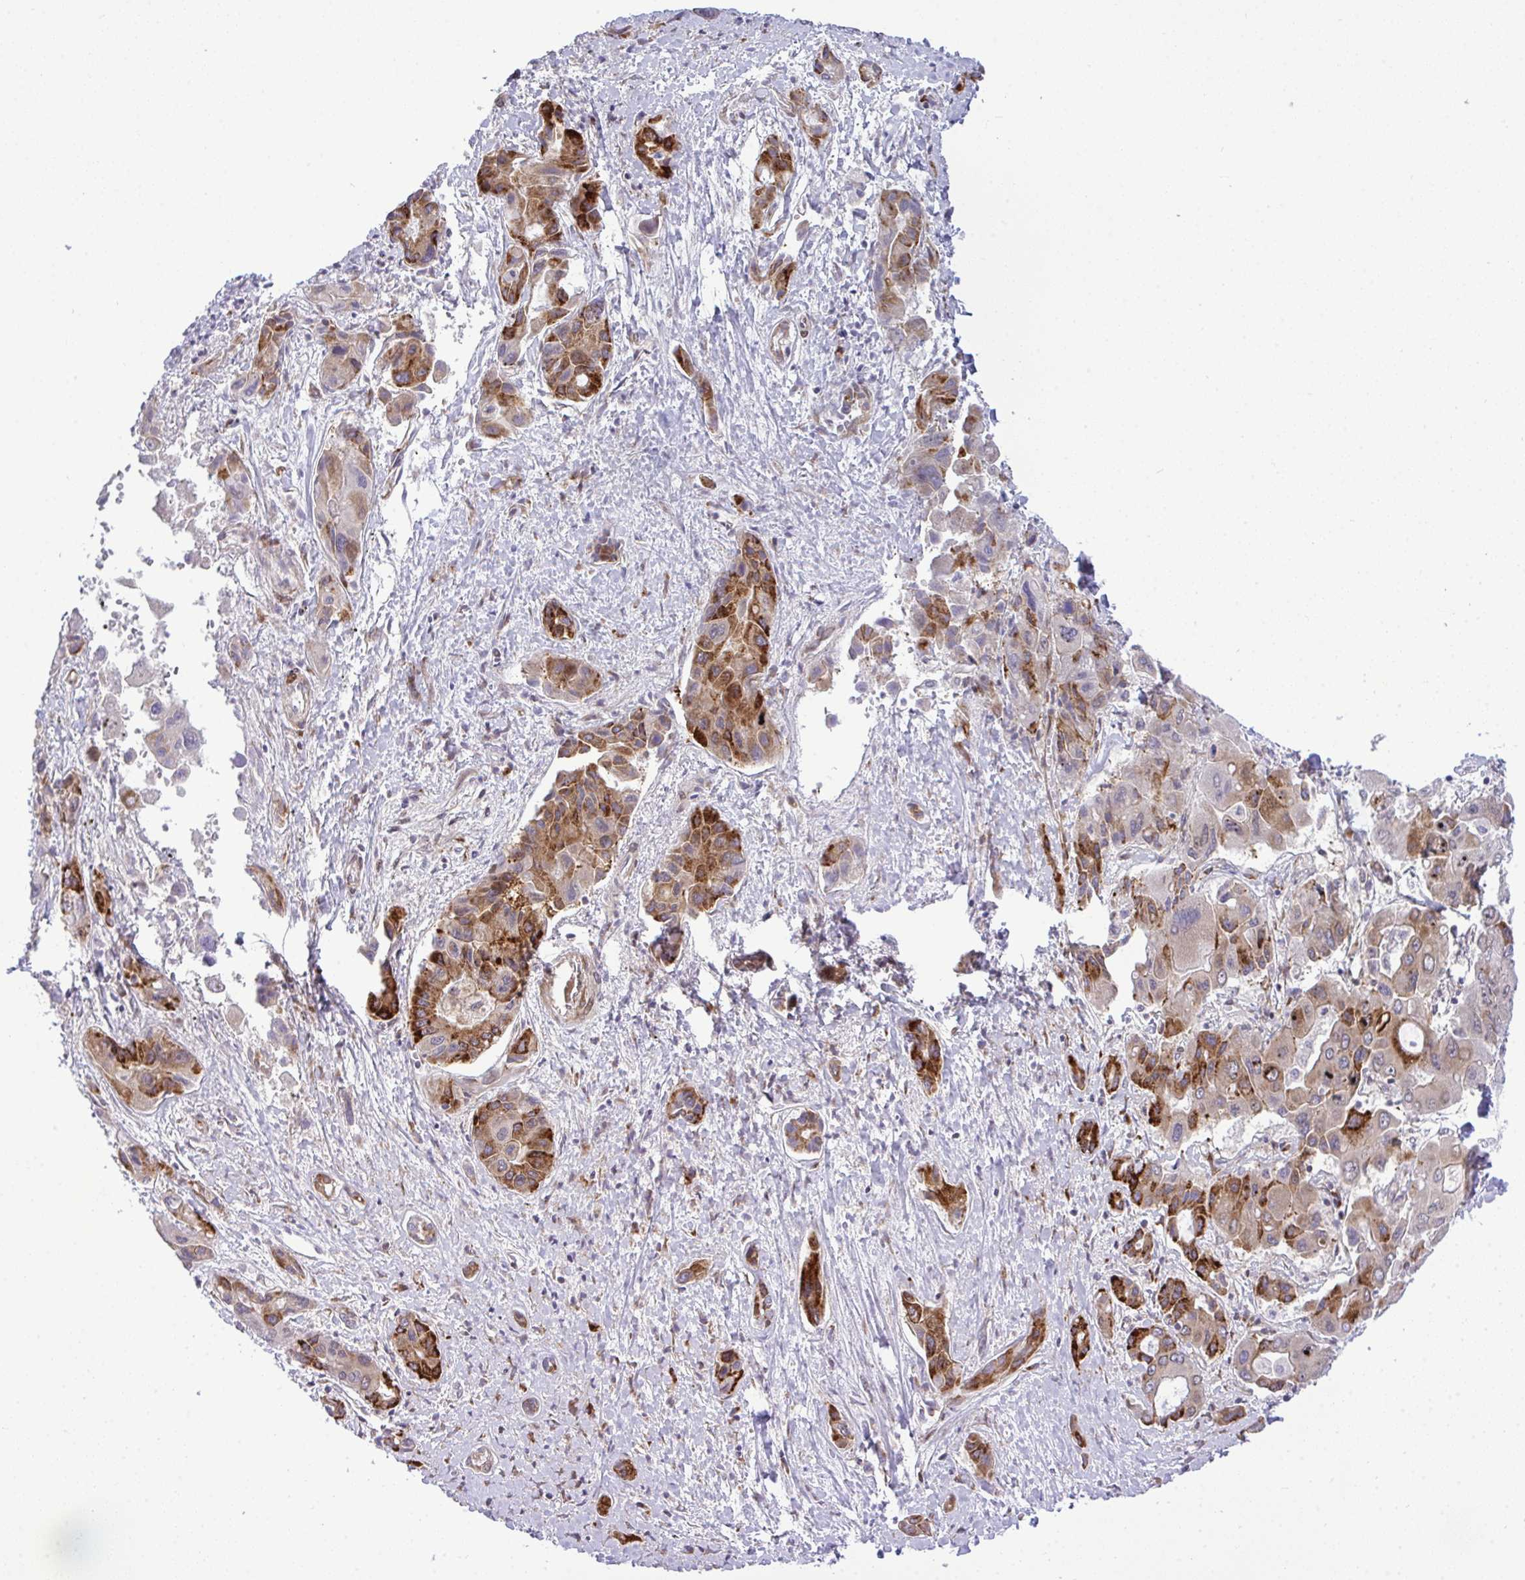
{"staining": {"intensity": "moderate", "quantity": "25%-75%", "location": "cytoplasmic/membranous"}, "tissue": "liver cancer", "cell_type": "Tumor cells", "image_type": "cancer", "snomed": [{"axis": "morphology", "description": "Cholangiocarcinoma"}, {"axis": "topography", "description": "Liver"}], "caption": "Moderate cytoplasmic/membranous protein staining is appreciated in about 25%-75% of tumor cells in liver cancer.", "gene": "CASTOR2", "patient": {"sex": "male", "age": 67}}